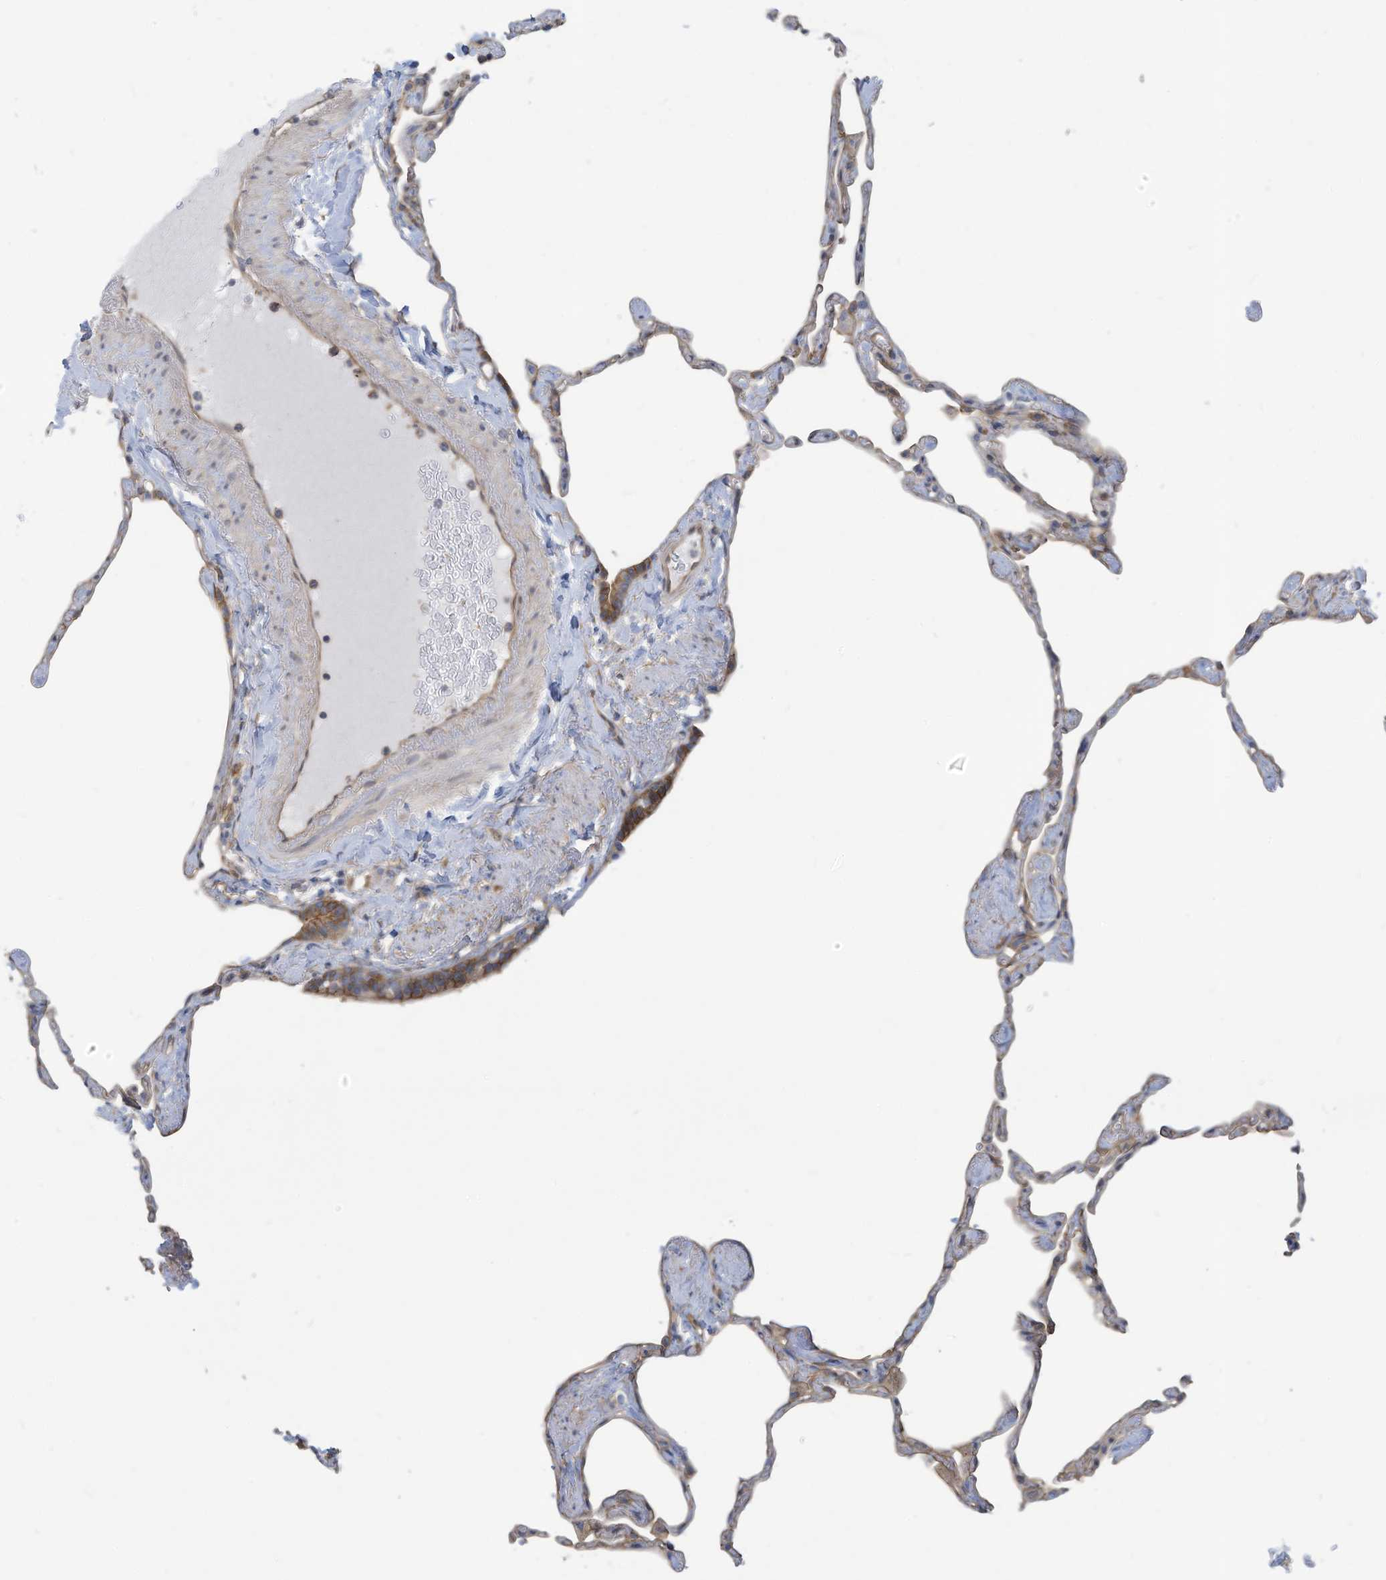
{"staining": {"intensity": "weak", "quantity": "<25%", "location": "cytoplasmic/membranous"}, "tissue": "lung", "cell_type": "Alveolar cells", "image_type": "normal", "snomed": [{"axis": "morphology", "description": "Normal tissue, NOS"}, {"axis": "topography", "description": "Lung"}], "caption": "The immunohistochemistry image has no significant positivity in alveolar cells of lung. (Brightfield microscopy of DAB immunohistochemistry at high magnification).", "gene": "ADAT2", "patient": {"sex": "male", "age": 65}}